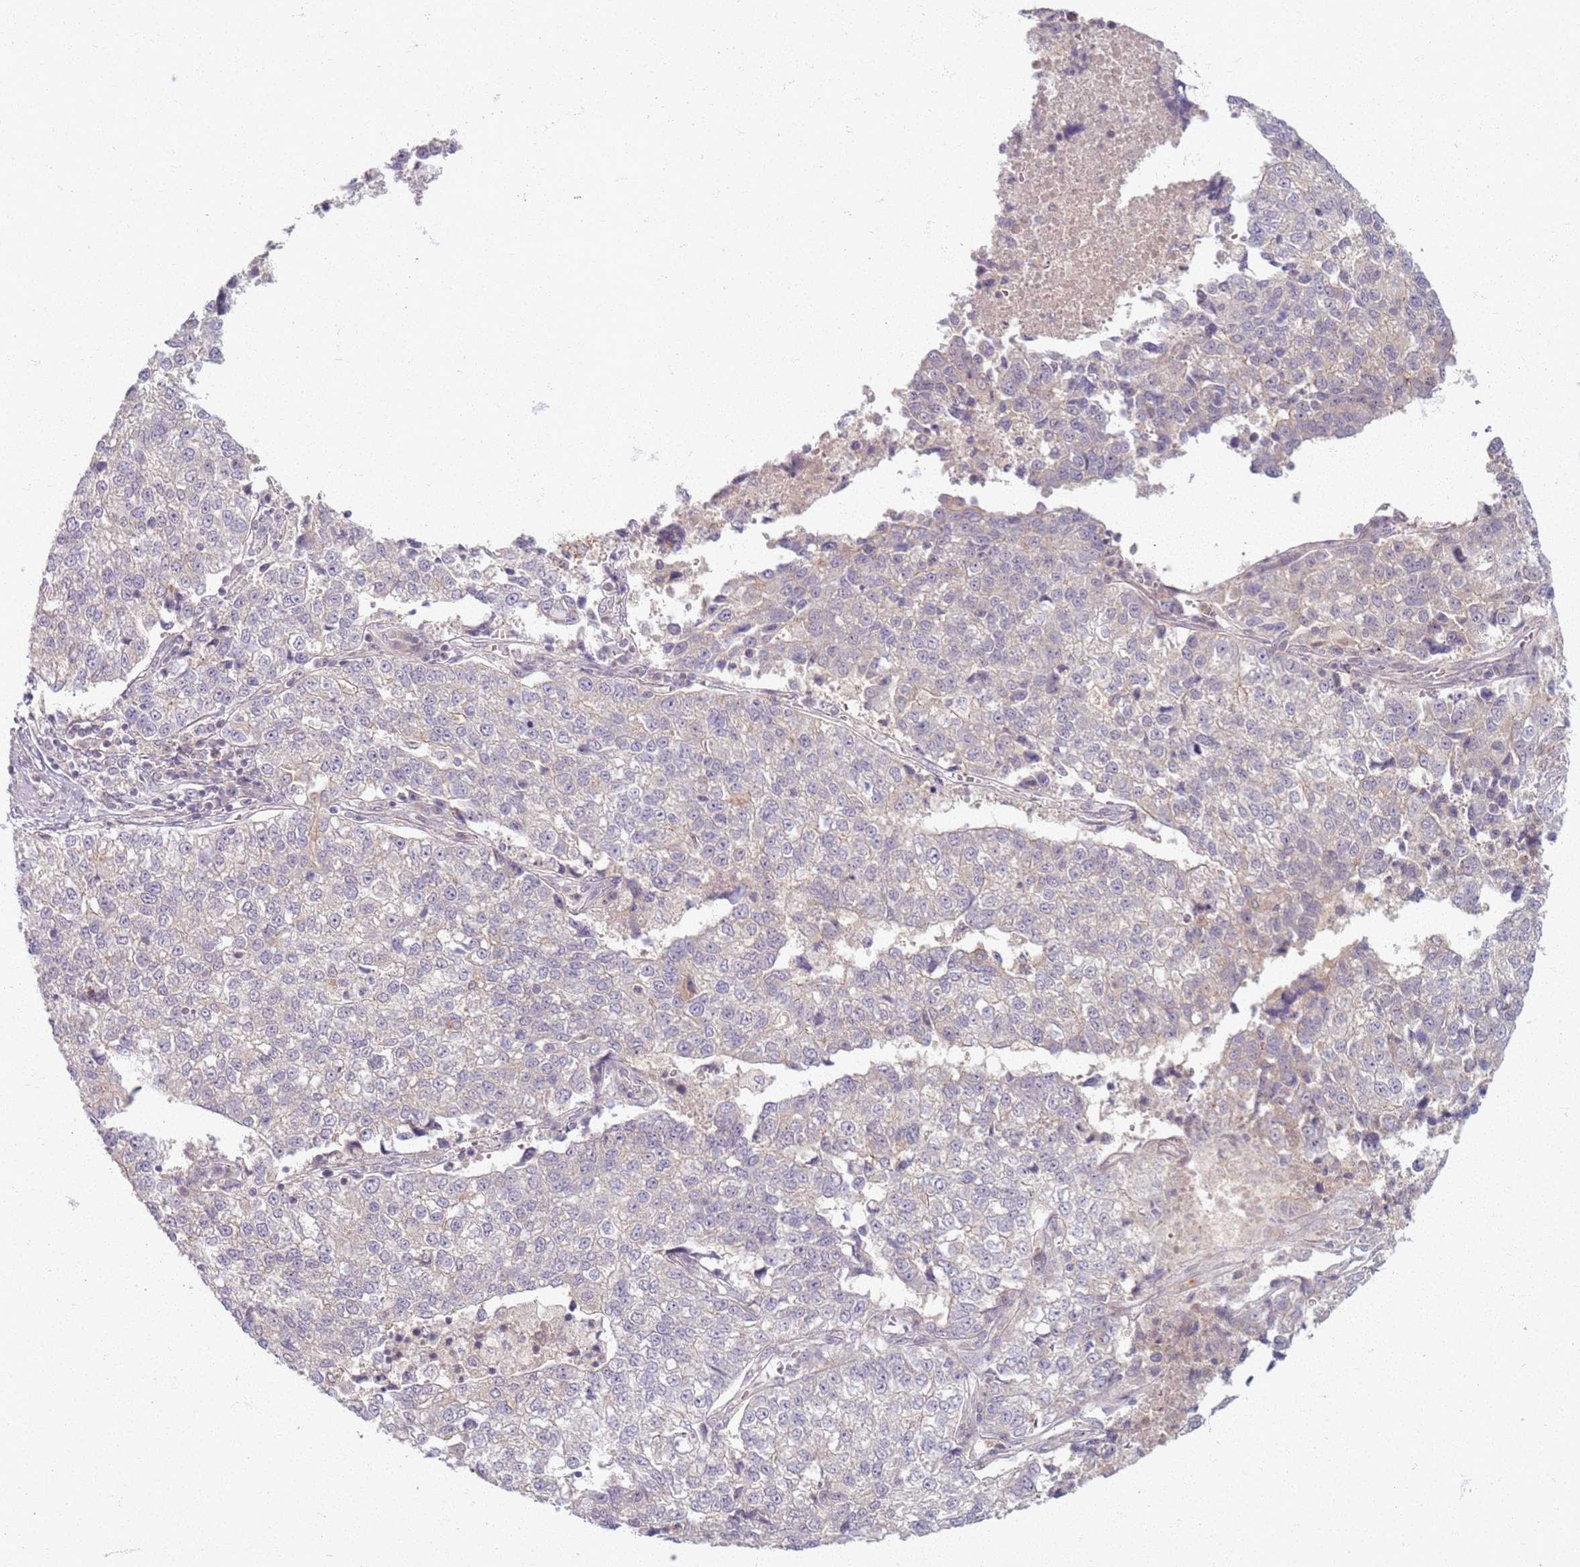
{"staining": {"intensity": "negative", "quantity": "none", "location": "none"}, "tissue": "lung cancer", "cell_type": "Tumor cells", "image_type": "cancer", "snomed": [{"axis": "morphology", "description": "Adenocarcinoma, NOS"}, {"axis": "topography", "description": "Lung"}], "caption": "The image reveals no significant positivity in tumor cells of lung adenocarcinoma.", "gene": "ZDHHC2", "patient": {"sex": "male", "age": 49}}